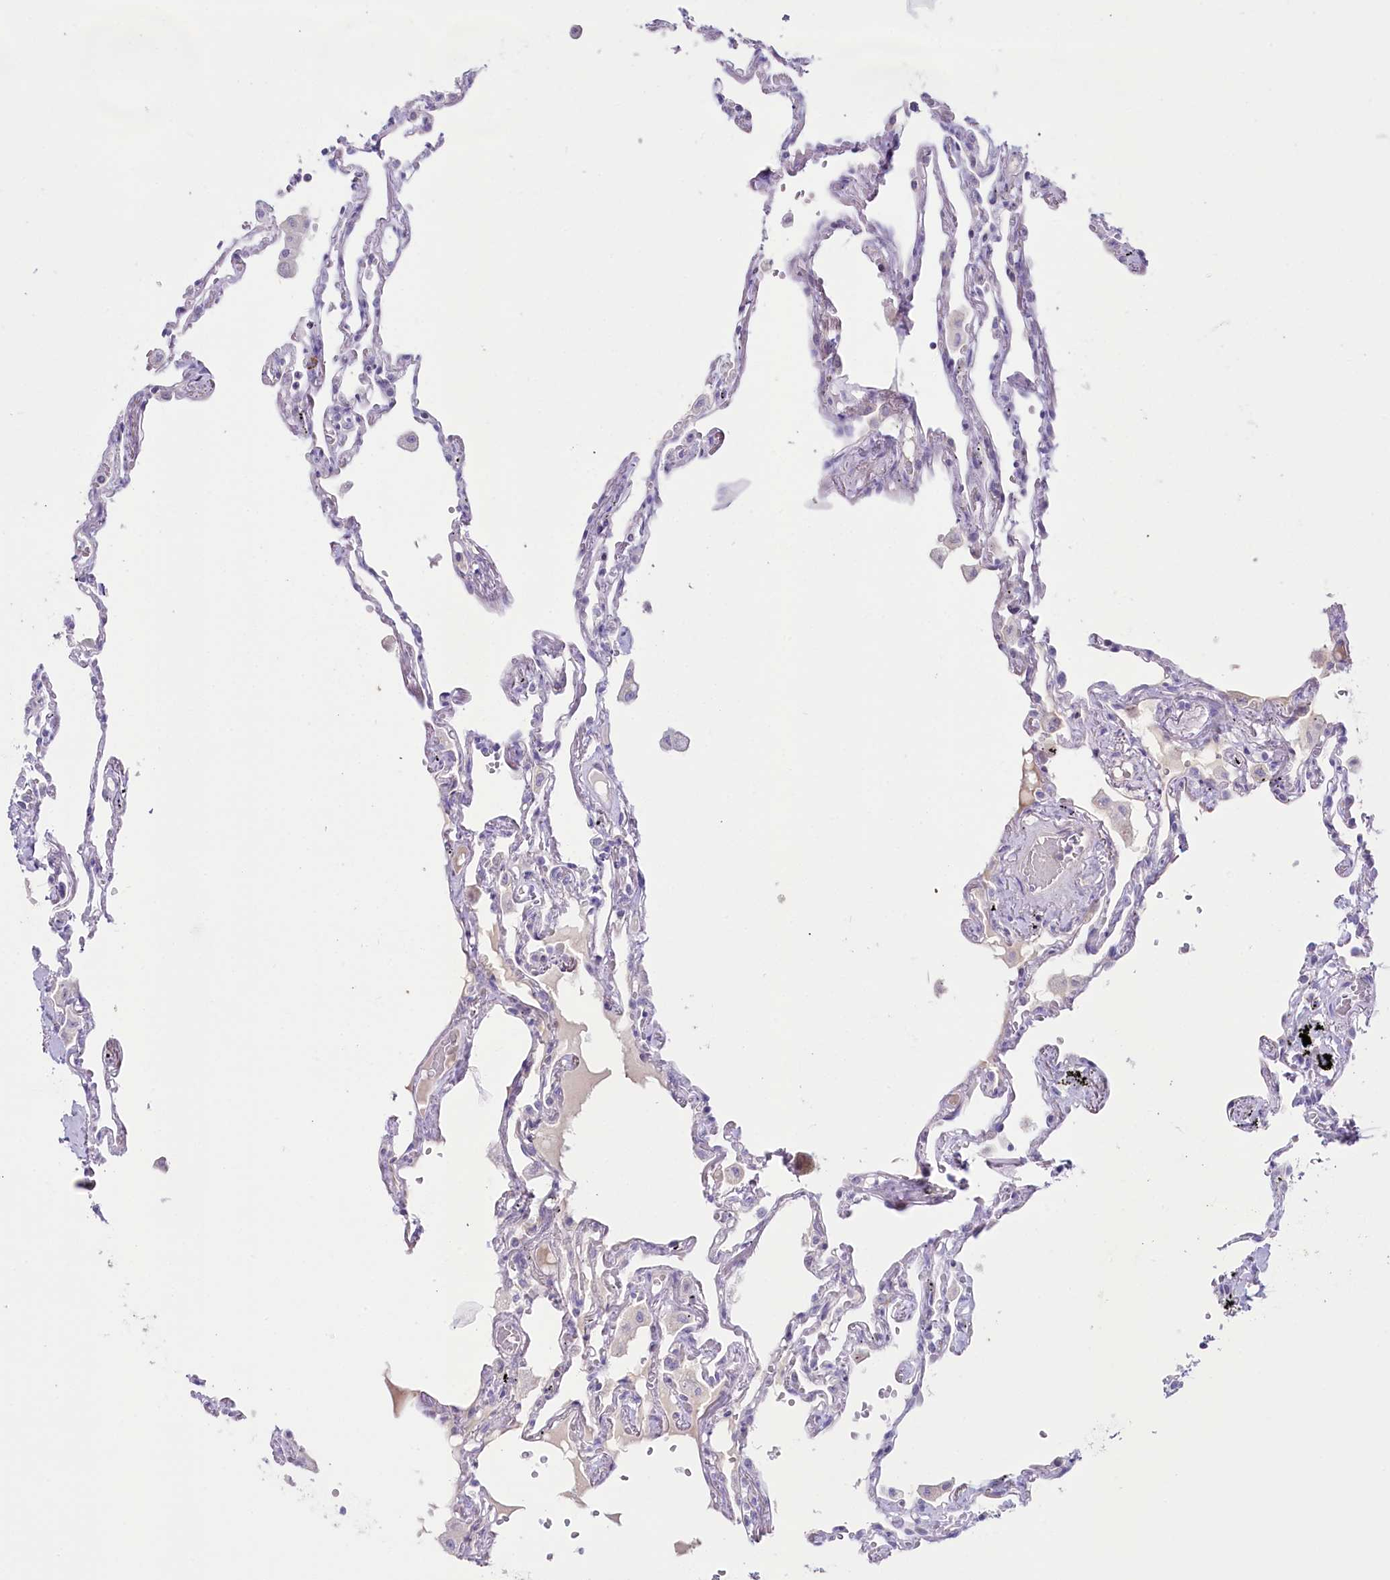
{"staining": {"intensity": "negative", "quantity": "none", "location": "none"}, "tissue": "lung", "cell_type": "Alveolar cells", "image_type": "normal", "snomed": [{"axis": "morphology", "description": "Normal tissue, NOS"}, {"axis": "topography", "description": "Lung"}], "caption": "Immunohistochemistry image of unremarkable lung stained for a protein (brown), which demonstrates no staining in alveolar cells.", "gene": "MYOZ1", "patient": {"sex": "female", "age": 67}}